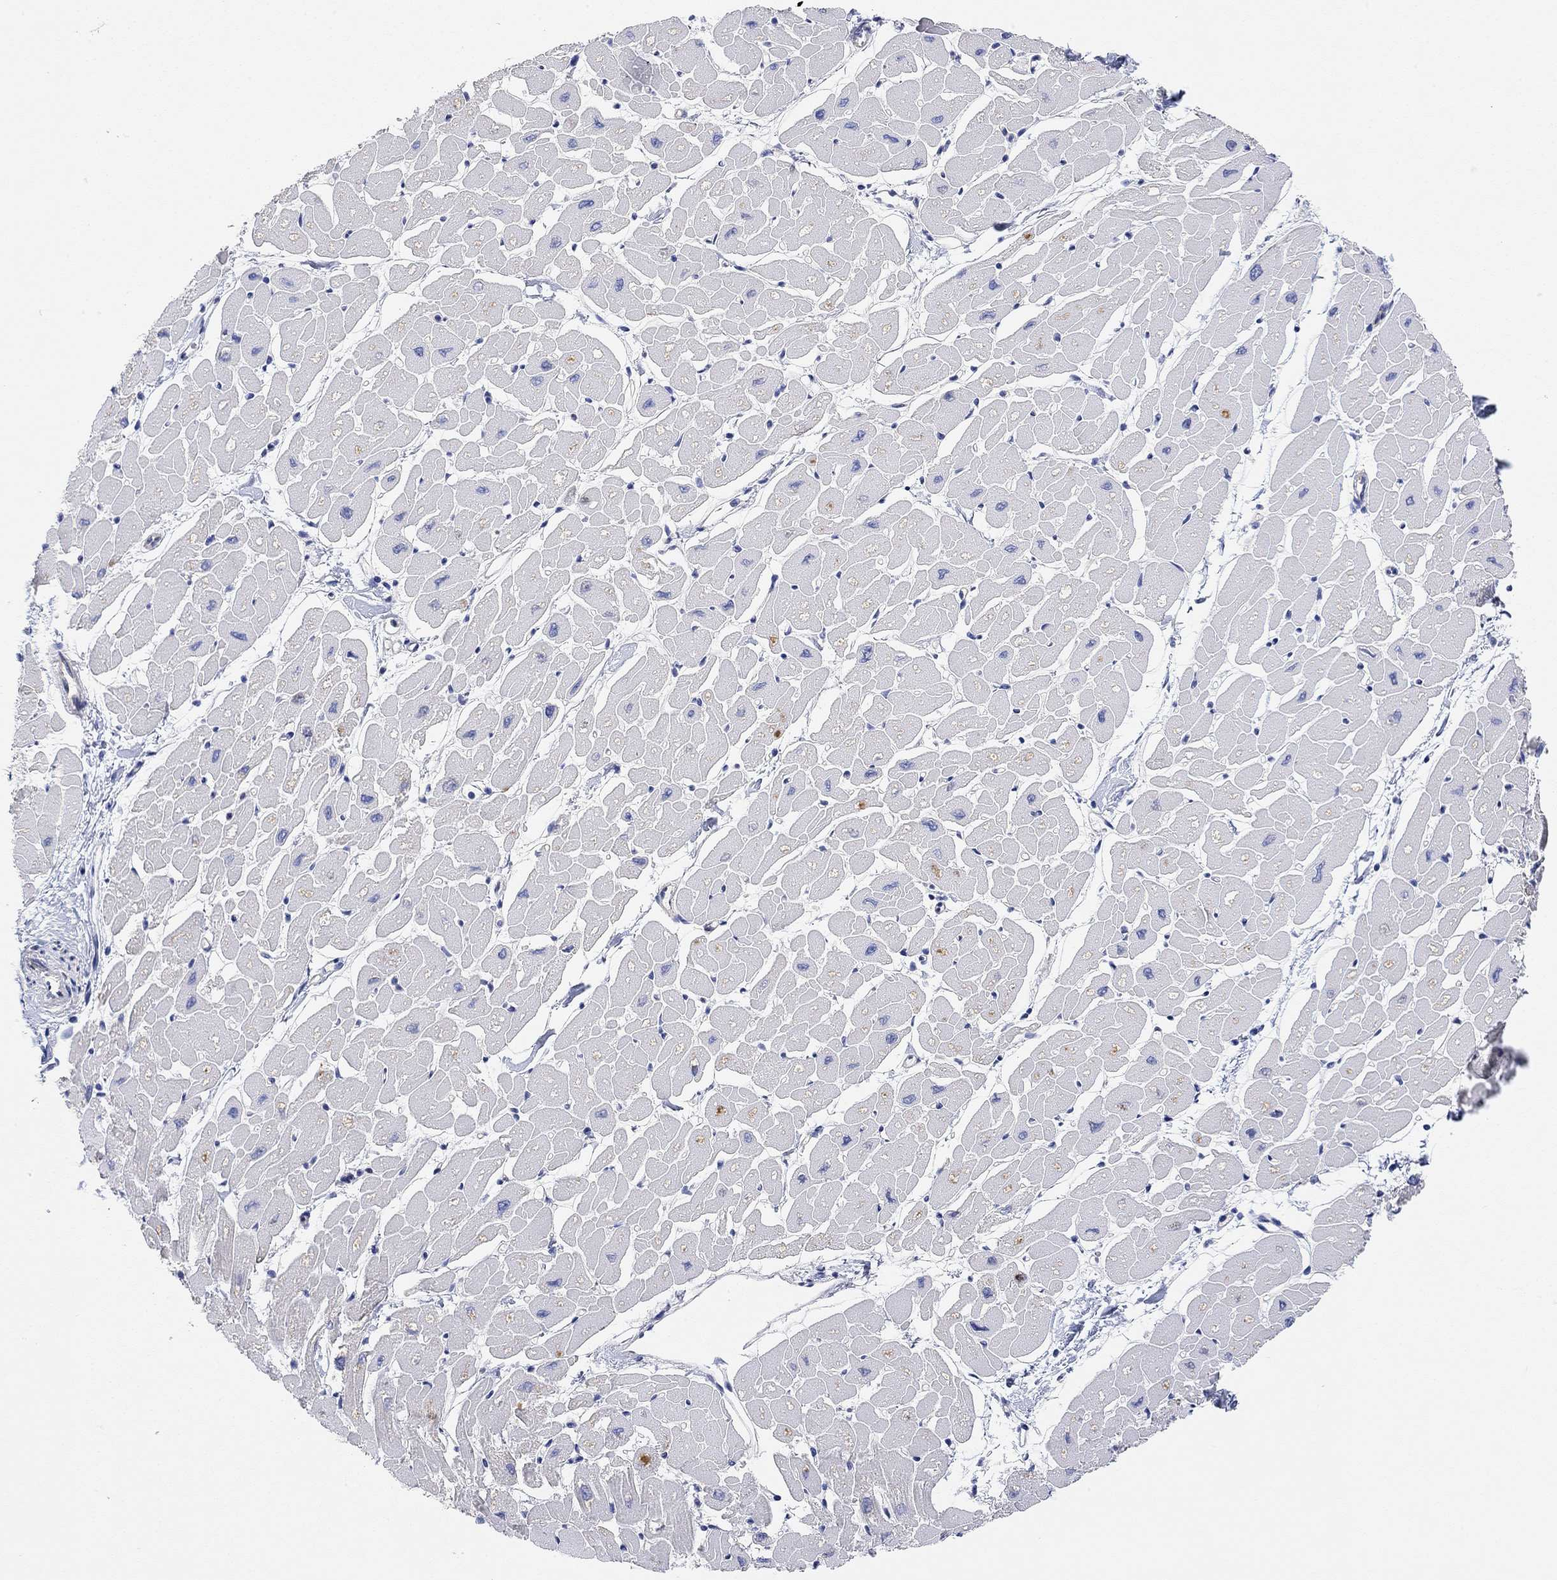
{"staining": {"intensity": "negative", "quantity": "none", "location": "none"}, "tissue": "heart muscle", "cell_type": "Cardiomyocytes", "image_type": "normal", "snomed": [{"axis": "morphology", "description": "Normal tissue, NOS"}, {"axis": "topography", "description": "Heart"}], "caption": "Immunohistochemistry of benign human heart muscle displays no positivity in cardiomyocytes. Brightfield microscopy of IHC stained with DAB (3,3'-diaminobenzidine) (brown) and hematoxylin (blue), captured at high magnification.", "gene": "RGS1", "patient": {"sex": "male", "age": 57}}